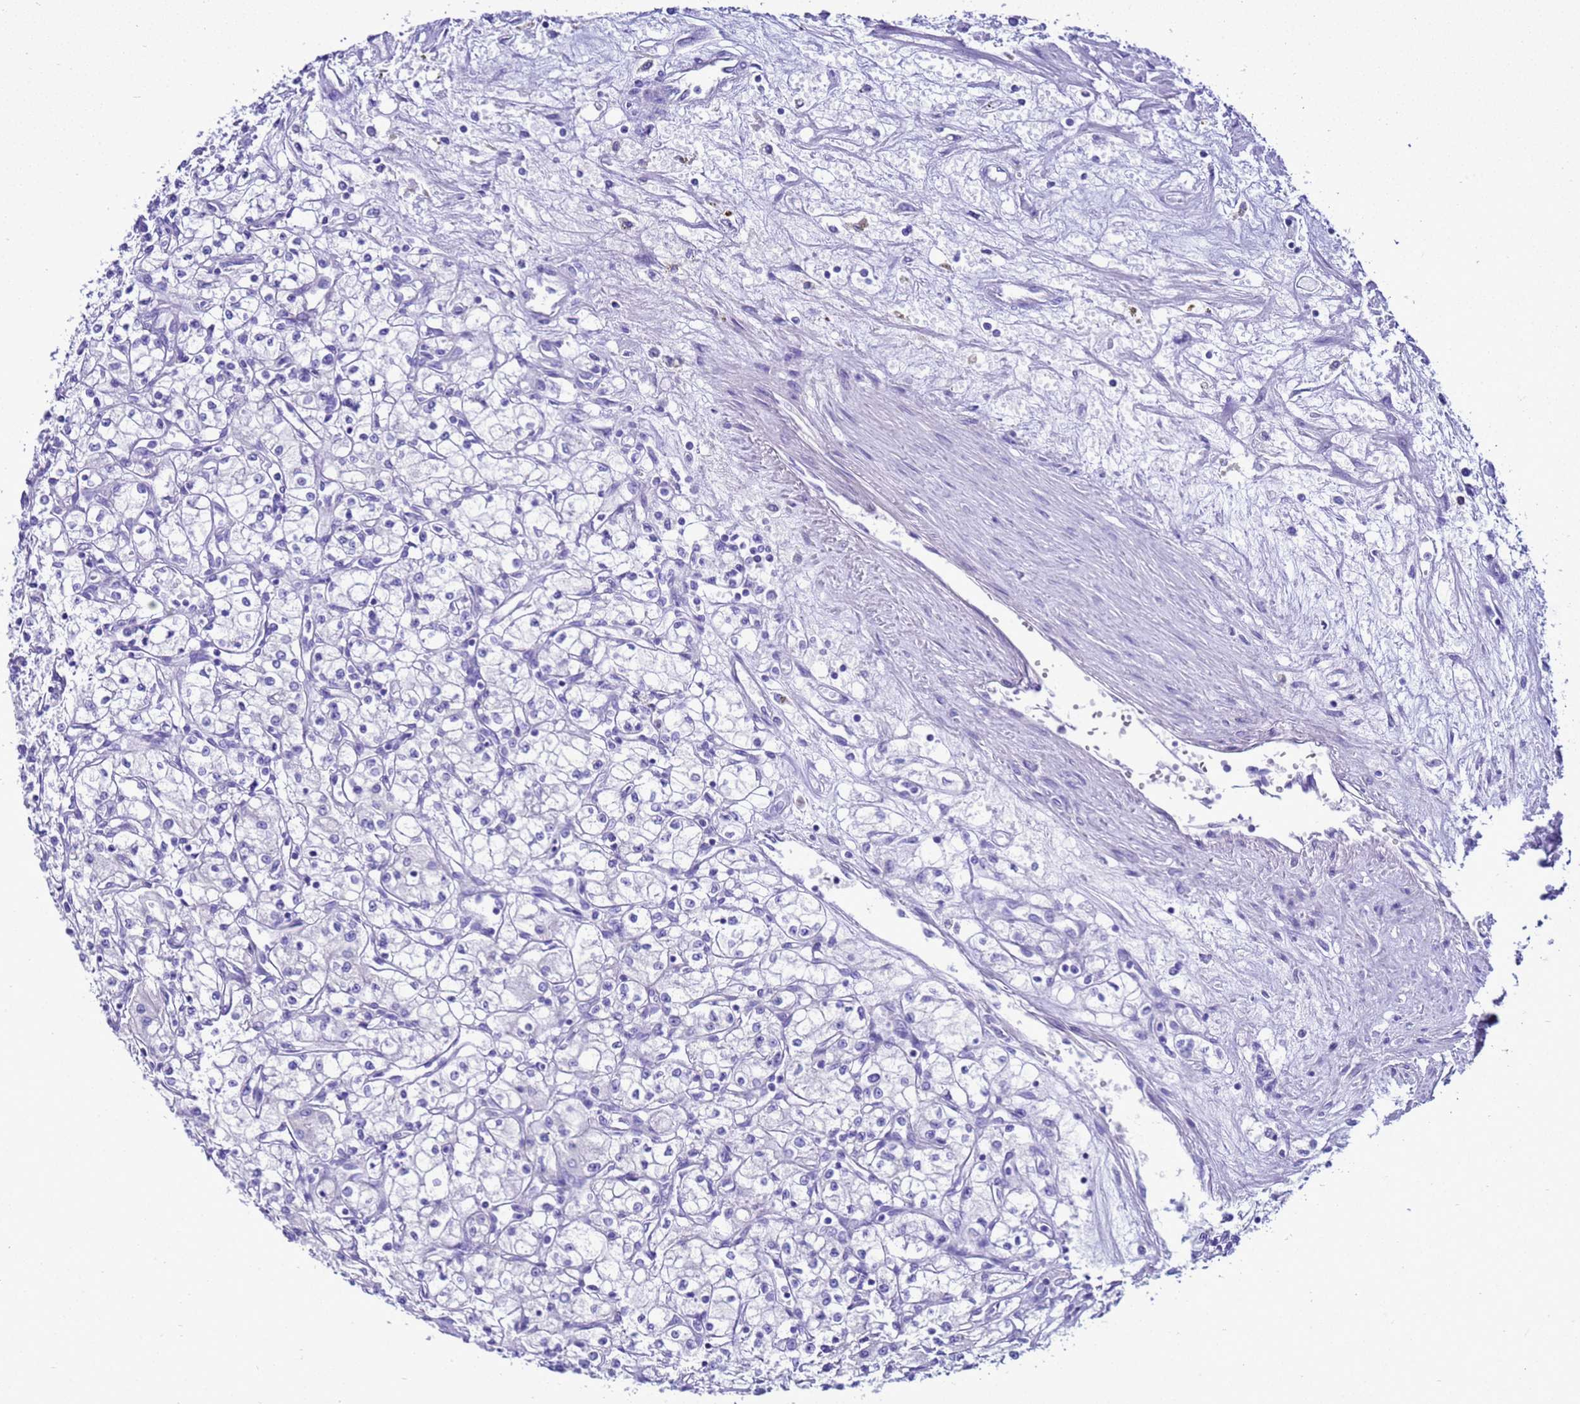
{"staining": {"intensity": "negative", "quantity": "none", "location": "none"}, "tissue": "renal cancer", "cell_type": "Tumor cells", "image_type": "cancer", "snomed": [{"axis": "morphology", "description": "Adenocarcinoma, NOS"}, {"axis": "topography", "description": "Kidney"}], "caption": "A micrograph of renal cancer stained for a protein reveals no brown staining in tumor cells.", "gene": "BEST2", "patient": {"sex": "male", "age": 59}}